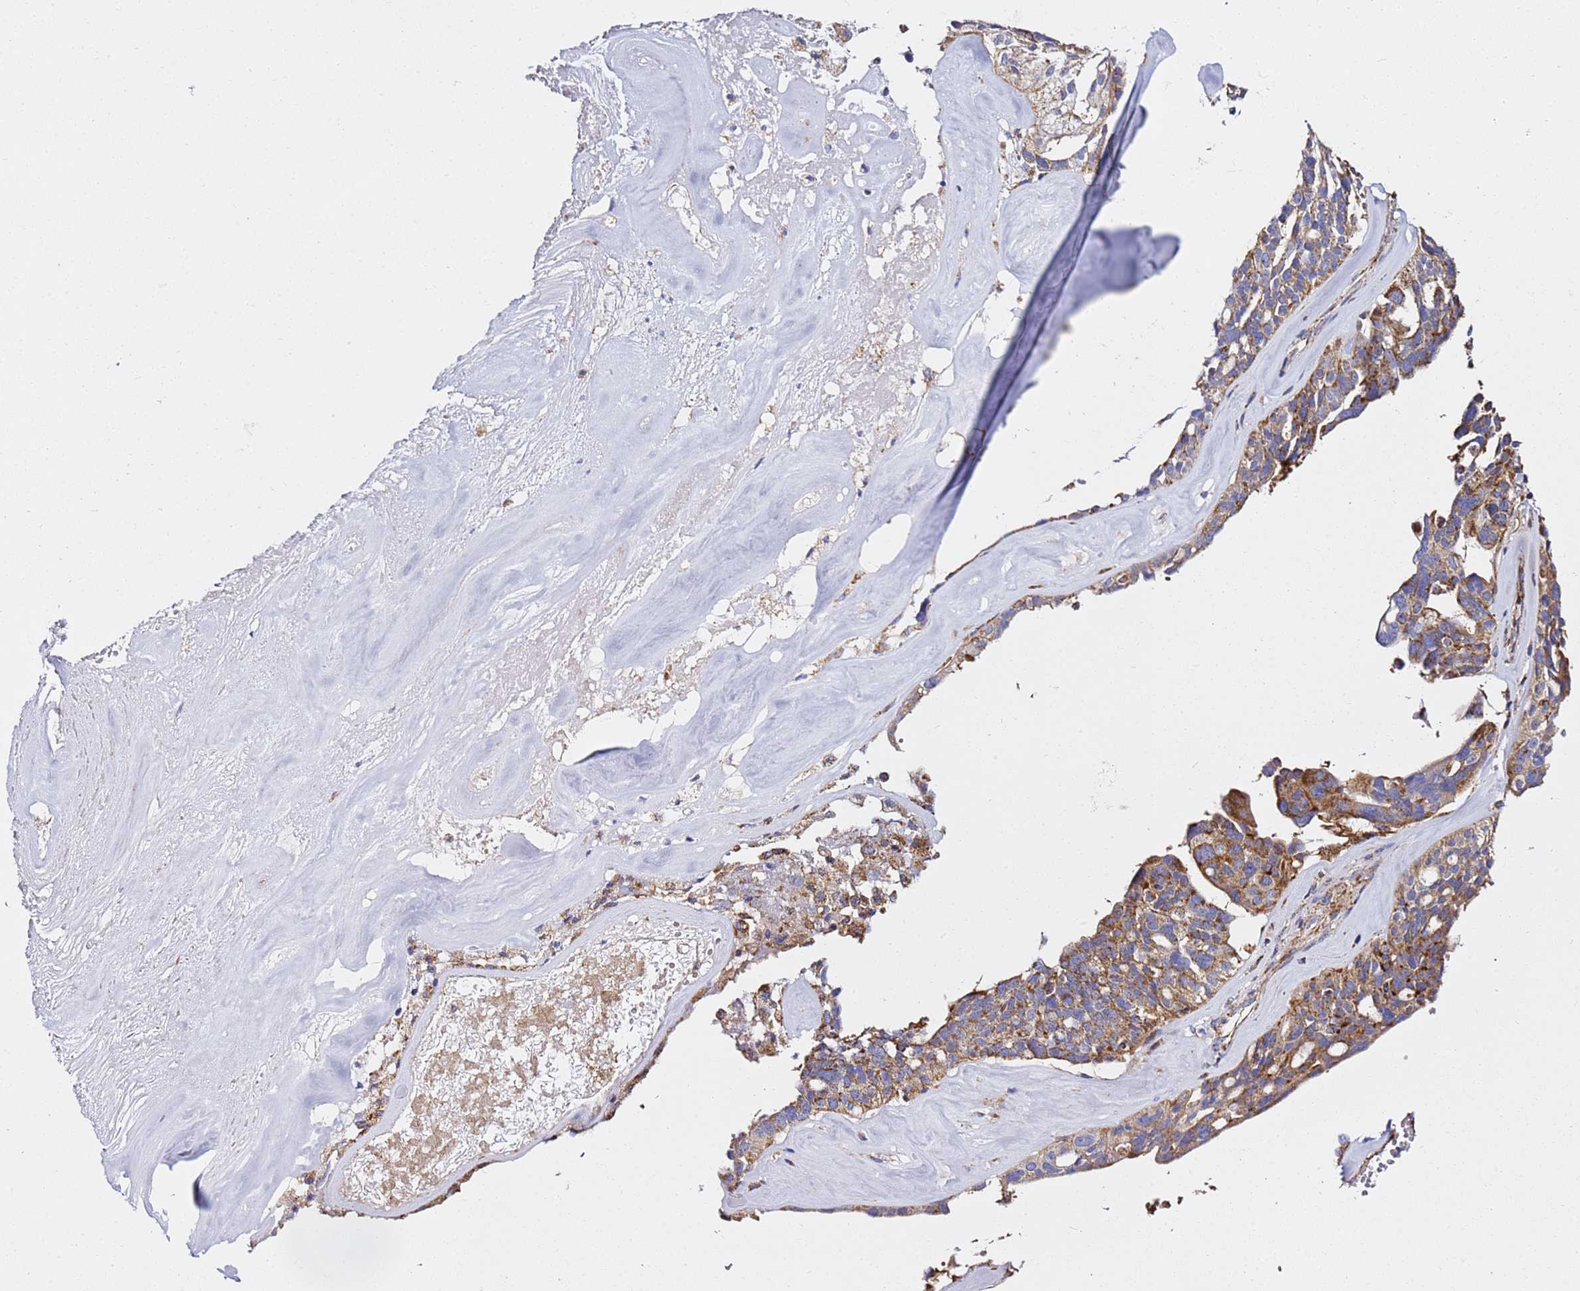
{"staining": {"intensity": "moderate", "quantity": ">75%", "location": "cytoplasmic/membranous"}, "tissue": "ovarian cancer", "cell_type": "Tumor cells", "image_type": "cancer", "snomed": [{"axis": "morphology", "description": "Cystadenocarcinoma, serous, NOS"}, {"axis": "topography", "description": "Ovary"}], "caption": "This is an image of IHC staining of ovarian serous cystadenocarcinoma, which shows moderate staining in the cytoplasmic/membranous of tumor cells.", "gene": "NDUFA3", "patient": {"sex": "female", "age": 59}}